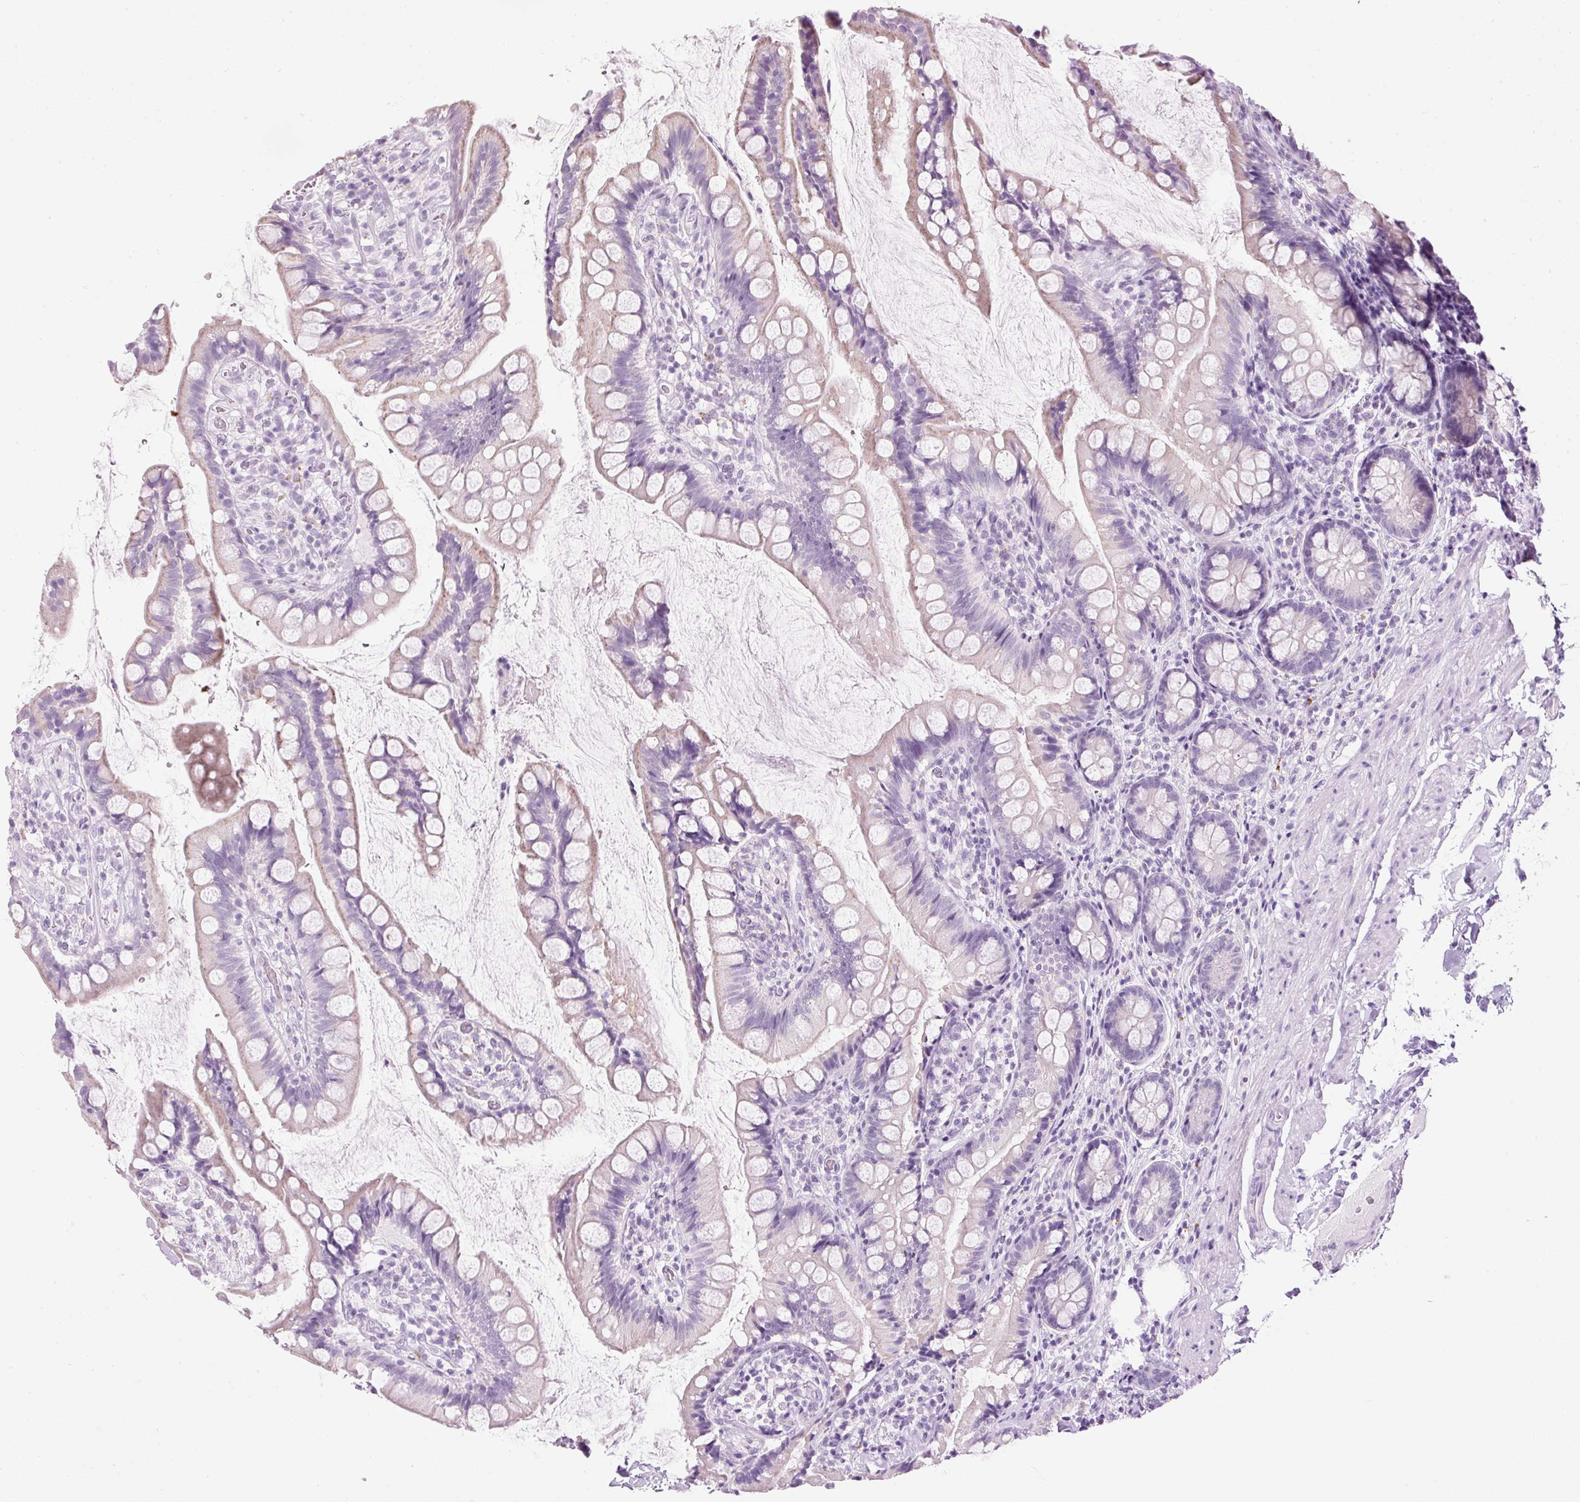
{"staining": {"intensity": "moderate", "quantity": "<25%", "location": "cytoplasmic/membranous"}, "tissue": "small intestine", "cell_type": "Glandular cells", "image_type": "normal", "snomed": [{"axis": "morphology", "description": "Normal tissue, NOS"}, {"axis": "topography", "description": "Small intestine"}], "caption": "Immunohistochemistry (IHC) photomicrograph of benign small intestine stained for a protein (brown), which demonstrates low levels of moderate cytoplasmic/membranous positivity in about <25% of glandular cells.", "gene": "ZNF639", "patient": {"sex": "male", "age": 70}}